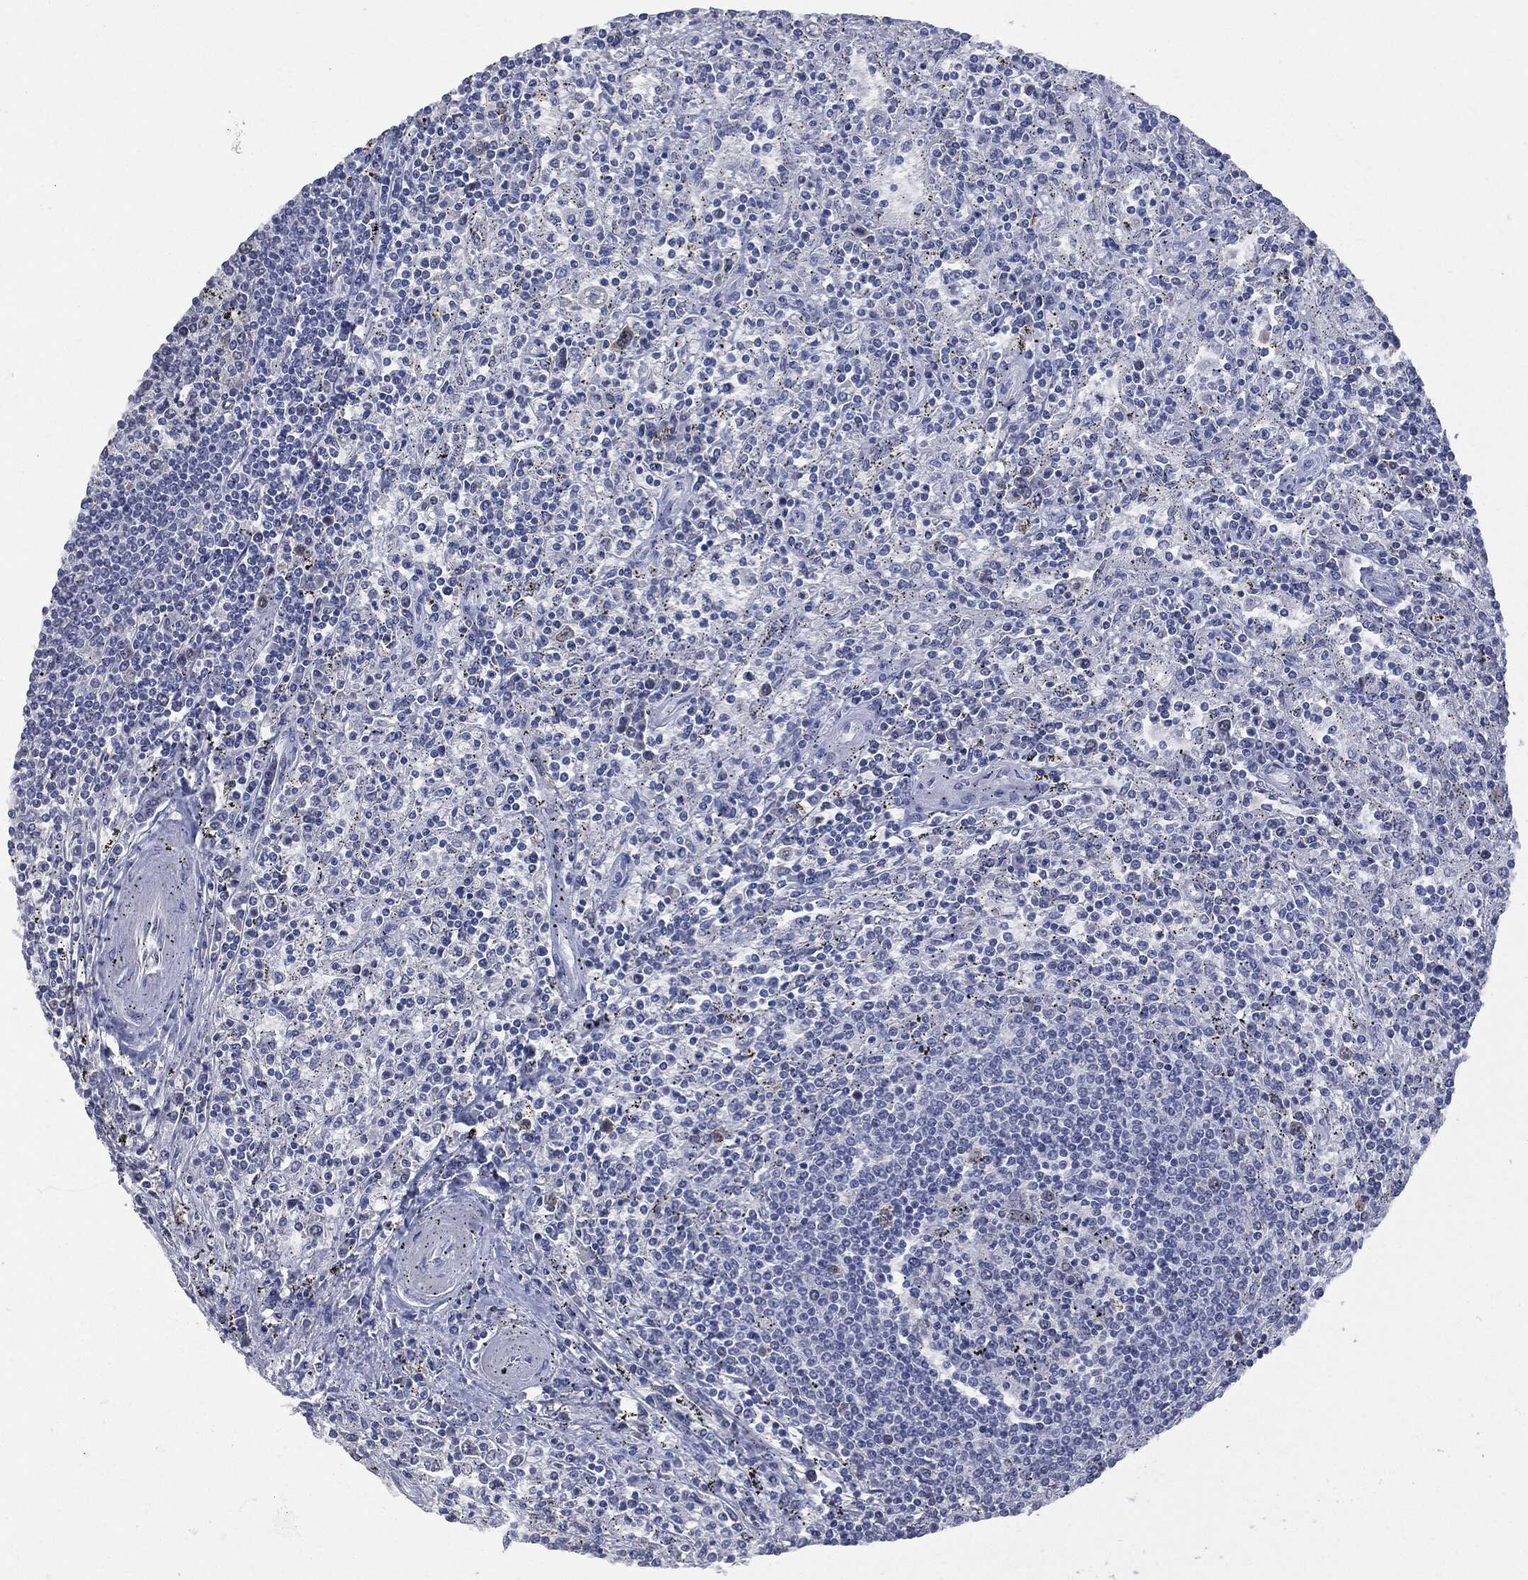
{"staining": {"intensity": "negative", "quantity": "none", "location": "none"}, "tissue": "lymphoma", "cell_type": "Tumor cells", "image_type": "cancer", "snomed": [{"axis": "morphology", "description": "Malignant lymphoma, non-Hodgkin's type, Low grade"}, {"axis": "topography", "description": "Spleen"}], "caption": "Tumor cells are negative for brown protein staining in low-grade malignant lymphoma, non-Hodgkin's type.", "gene": "UBE2C", "patient": {"sex": "male", "age": 62}}